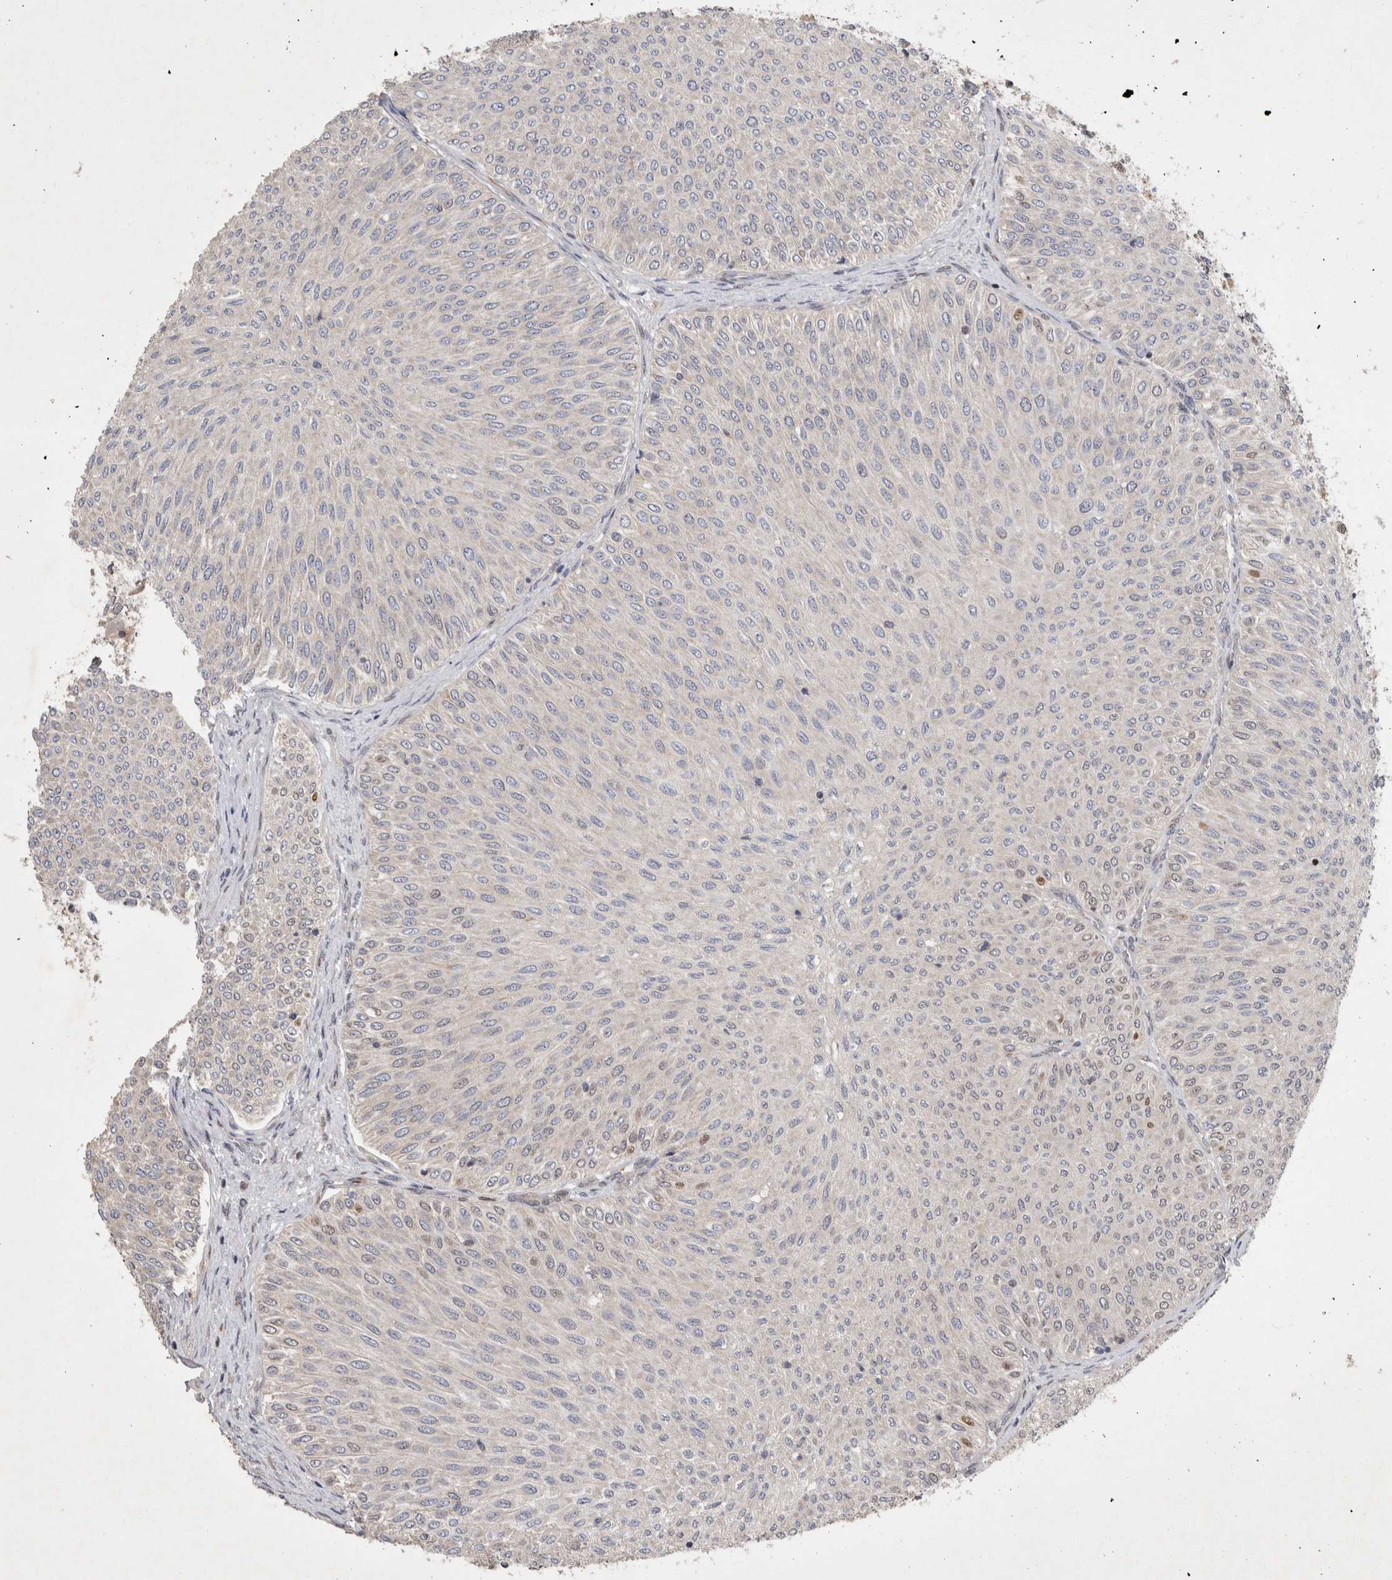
{"staining": {"intensity": "negative", "quantity": "none", "location": "none"}, "tissue": "urothelial cancer", "cell_type": "Tumor cells", "image_type": "cancer", "snomed": [{"axis": "morphology", "description": "Urothelial carcinoma, Low grade"}, {"axis": "topography", "description": "Urinary bladder"}], "caption": "Immunohistochemistry image of neoplastic tissue: human low-grade urothelial carcinoma stained with DAB (3,3'-diaminobenzidine) reveals no significant protein staining in tumor cells. (Brightfield microscopy of DAB IHC at high magnification).", "gene": "C8orf58", "patient": {"sex": "male", "age": 78}}